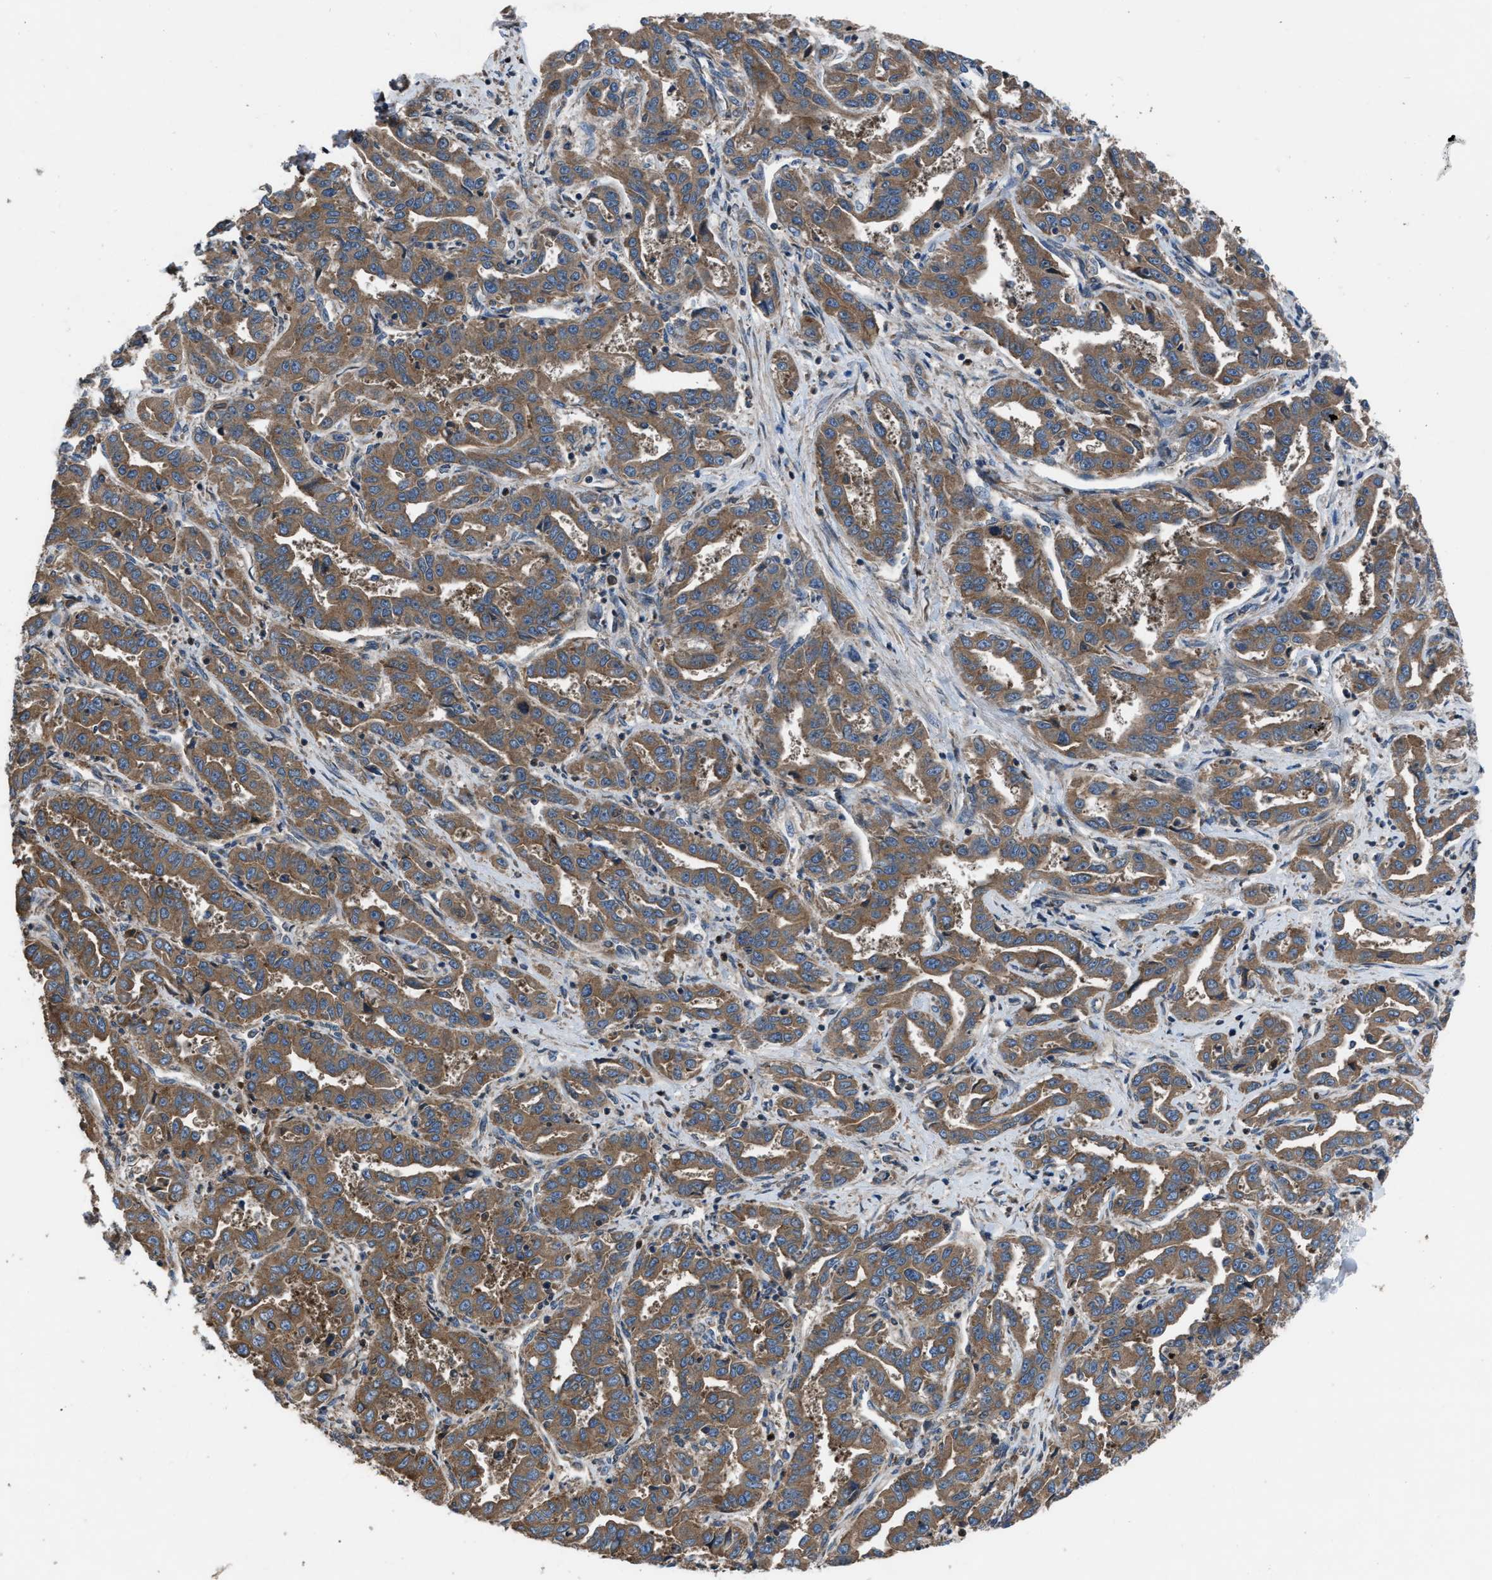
{"staining": {"intensity": "moderate", "quantity": ">75%", "location": "cytoplasmic/membranous"}, "tissue": "liver cancer", "cell_type": "Tumor cells", "image_type": "cancer", "snomed": [{"axis": "morphology", "description": "Cholangiocarcinoma"}, {"axis": "topography", "description": "Liver"}], "caption": "There is medium levels of moderate cytoplasmic/membranous staining in tumor cells of cholangiocarcinoma (liver), as demonstrated by immunohistochemical staining (brown color).", "gene": "USP25", "patient": {"sex": "male", "age": 59}}